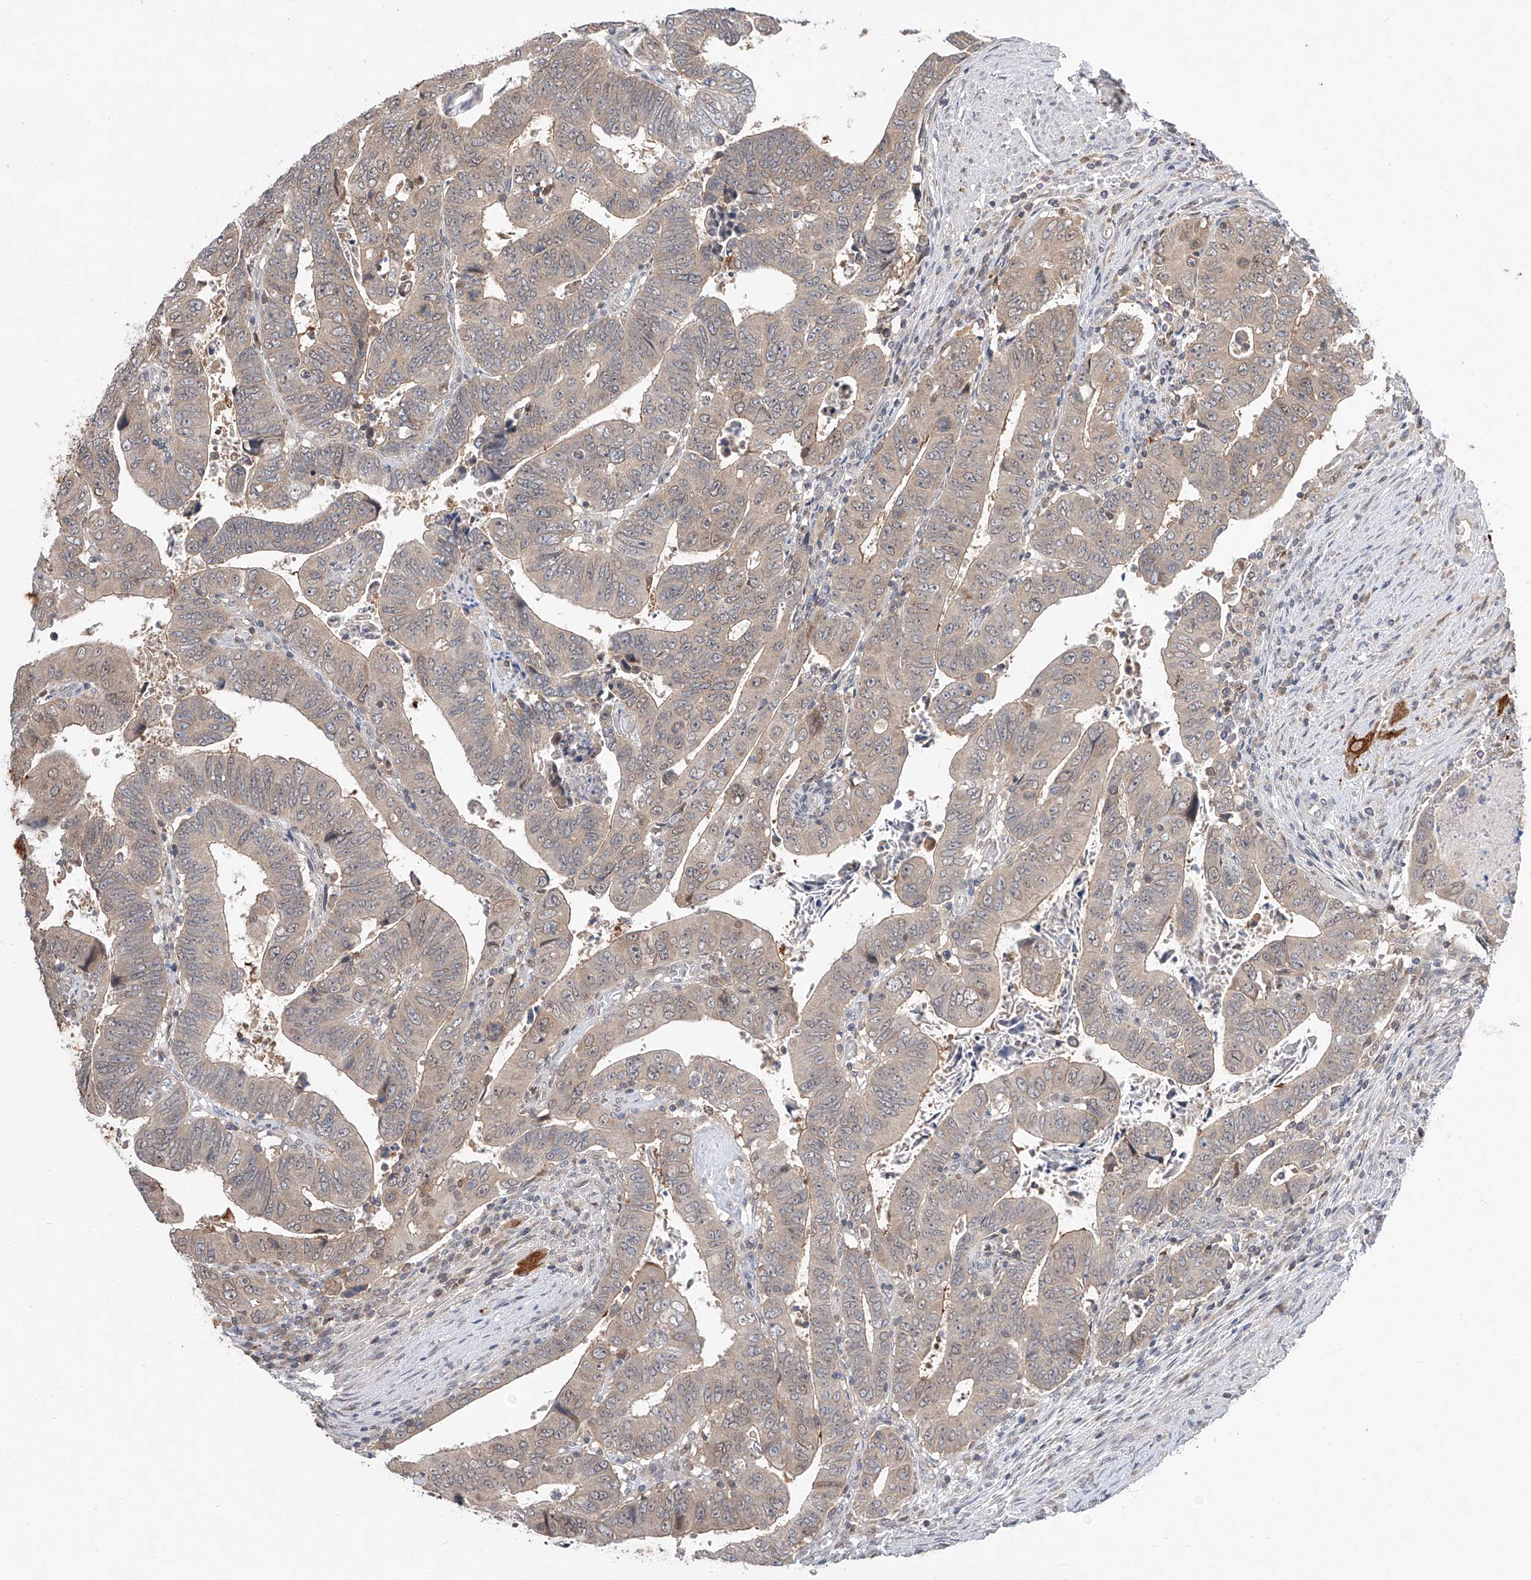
{"staining": {"intensity": "weak", "quantity": ">75%", "location": "cytoplasmic/membranous"}, "tissue": "colorectal cancer", "cell_type": "Tumor cells", "image_type": "cancer", "snomed": [{"axis": "morphology", "description": "Normal tissue, NOS"}, {"axis": "morphology", "description": "Adenocarcinoma, NOS"}, {"axis": "topography", "description": "Rectum"}], "caption": "Weak cytoplasmic/membranous positivity for a protein is appreciated in approximately >75% of tumor cells of colorectal cancer (adenocarcinoma) using IHC.", "gene": "DIRAS3", "patient": {"sex": "female", "age": 65}}